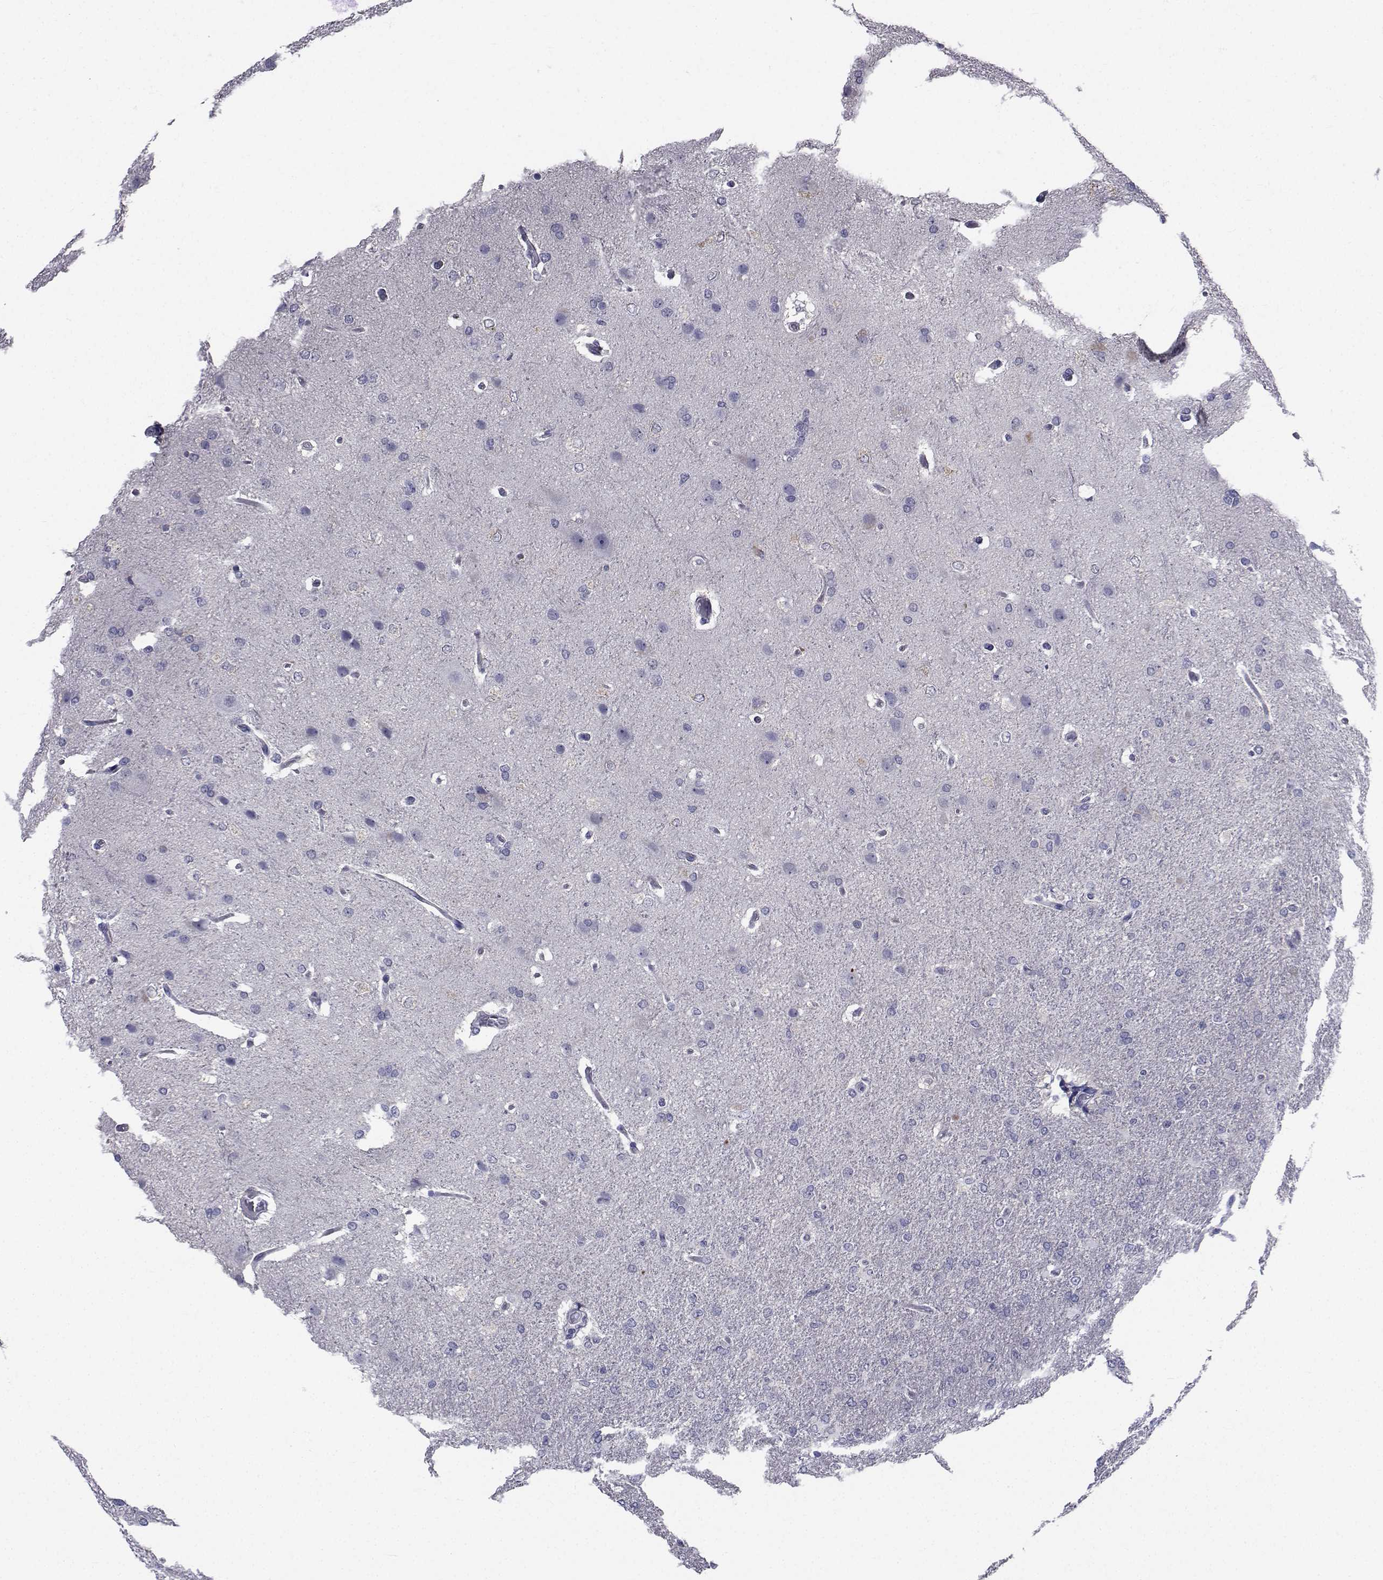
{"staining": {"intensity": "negative", "quantity": "none", "location": "none"}, "tissue": "glioma", "cell_type": "Tumor cells", "image_type": "cancer", "snomed": [{"axis": "morphology", "description": "Glioma, malignant, High grade"}, {"axis": "topography", "description": "Brain"}], "caption": "Immunohistochemical staining of malignant glioma (high-grade) demonstrates no significant expression in tumor cells.", "gene": "CHRNA1", "patient": {"sex": "male", "age": 68}}